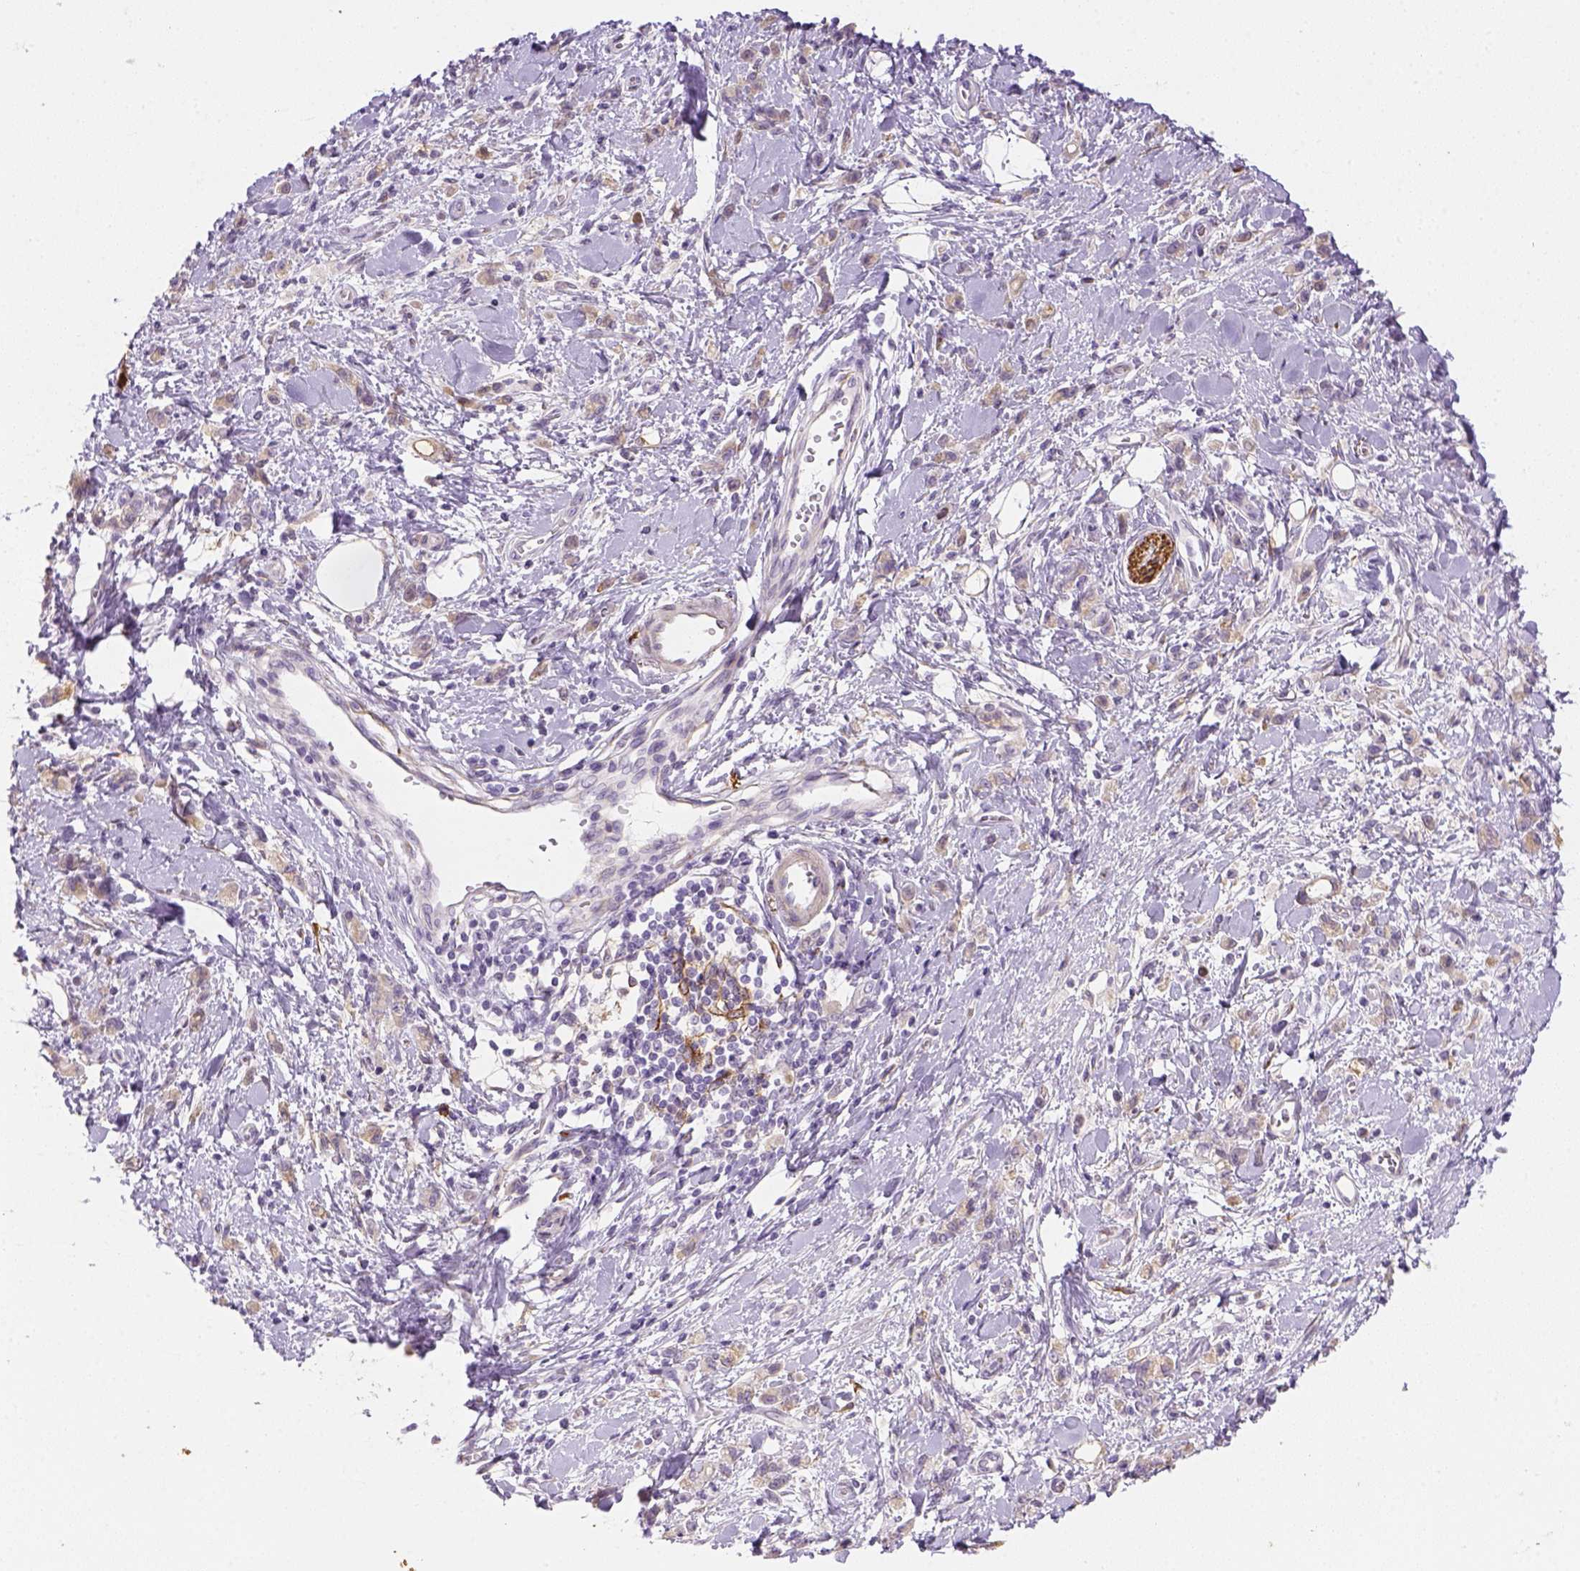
{"staining": {"intensity": "weak", "quantity": ">75%", "location": "cytoplasmic/membranous"}, "tissue": "stomach cancer", "cell_type": "Tumor cells", "image_type": "cancer", "snomed": [{"axis": "morphology", "description": "Adenocarcinoma, NOS"}, {"axis": "topography", "description": "Stomach"}], "caption": "DAB (3,3'-diaminobenzidine) immunohistochemical staining of human adenocarcinoma (stomach) shows weak cytoplasmic/membranous protein expression in about >75% of tumor cells.", "gene": "CACNB1", "patient": {"sex": "male", "age": 77}}